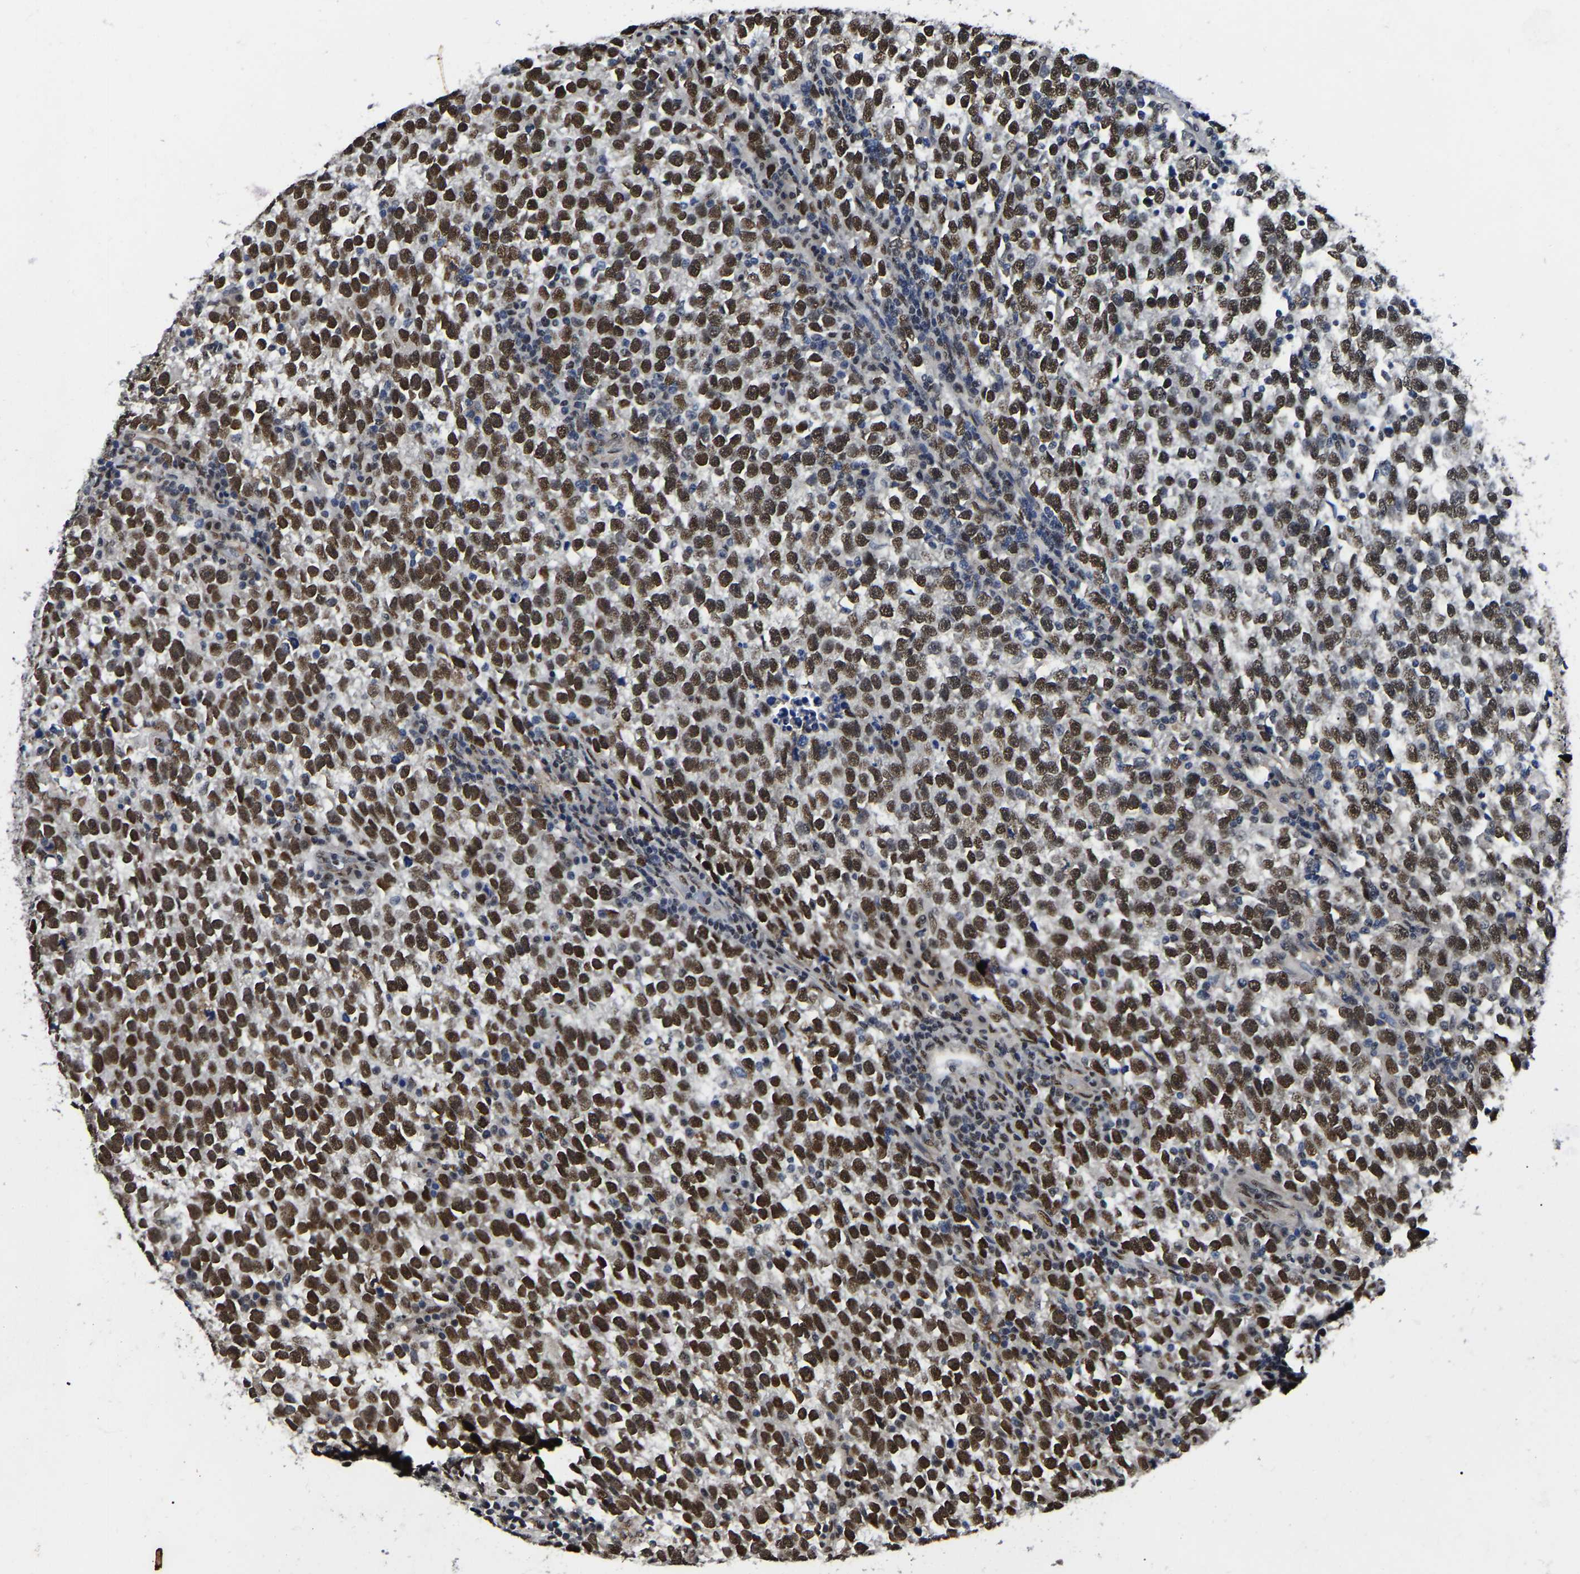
{"staining": {"intensity": "strong", "quantity": ">75%", "location": "nuclear"}, "tissue": "testis cancer", "cell_type": "Tumor cells", "image_type": "cancer", "snomed": [{"axis": "morphology", "description": "Normal tissue, NOS"}, {"axis": "morphology", "description": "Seminoma, NOS"}, {"axis": "topography", "description": "Testis"}], "caption": "Immunohistochemistry histopathology image of testis cancer (seminoma) stained for a protein (brown), which demonstrates high levels of strong nuclear staining in about >75% of tumor cells.", "gene": "TRIM35", "patient": {"sex": "male", "age": 43}}